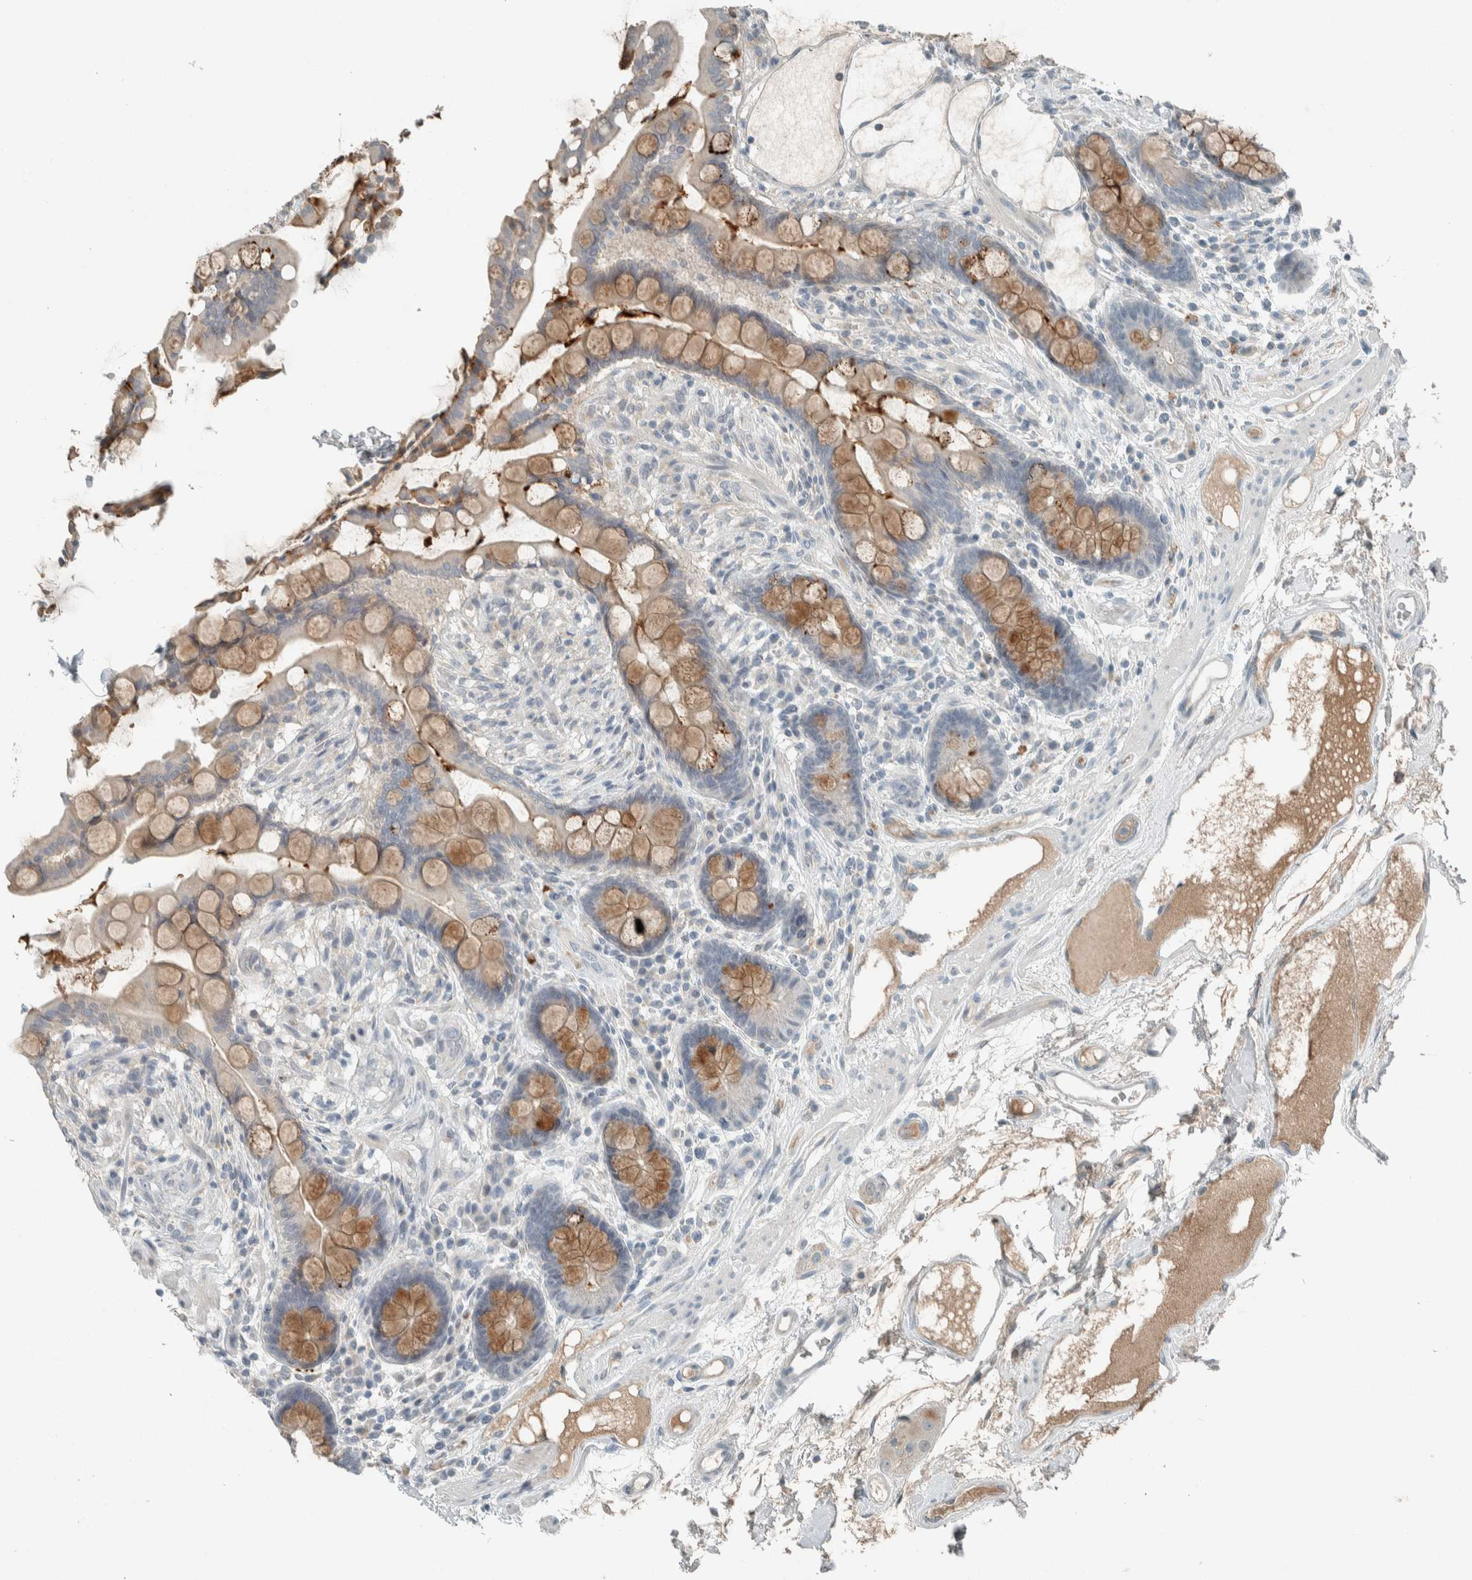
{"staining": {"intensity": "negative", "quantity": "none", "location": "none"}, "tissue": "colon", "cell_type": "Endothelial cells", "image_type": "normal", "snomed": [{"axis": "morphology", "description": "Normal tissue, NOS"}, {"axis": "topography", "description": "Colon"}], "caption": "This is a micrograph of IHC staining of normal colon, which shows no staining in endothelial cells.", "gene": "CERCAM", "patient": {"sex": "male", "age": 73}}